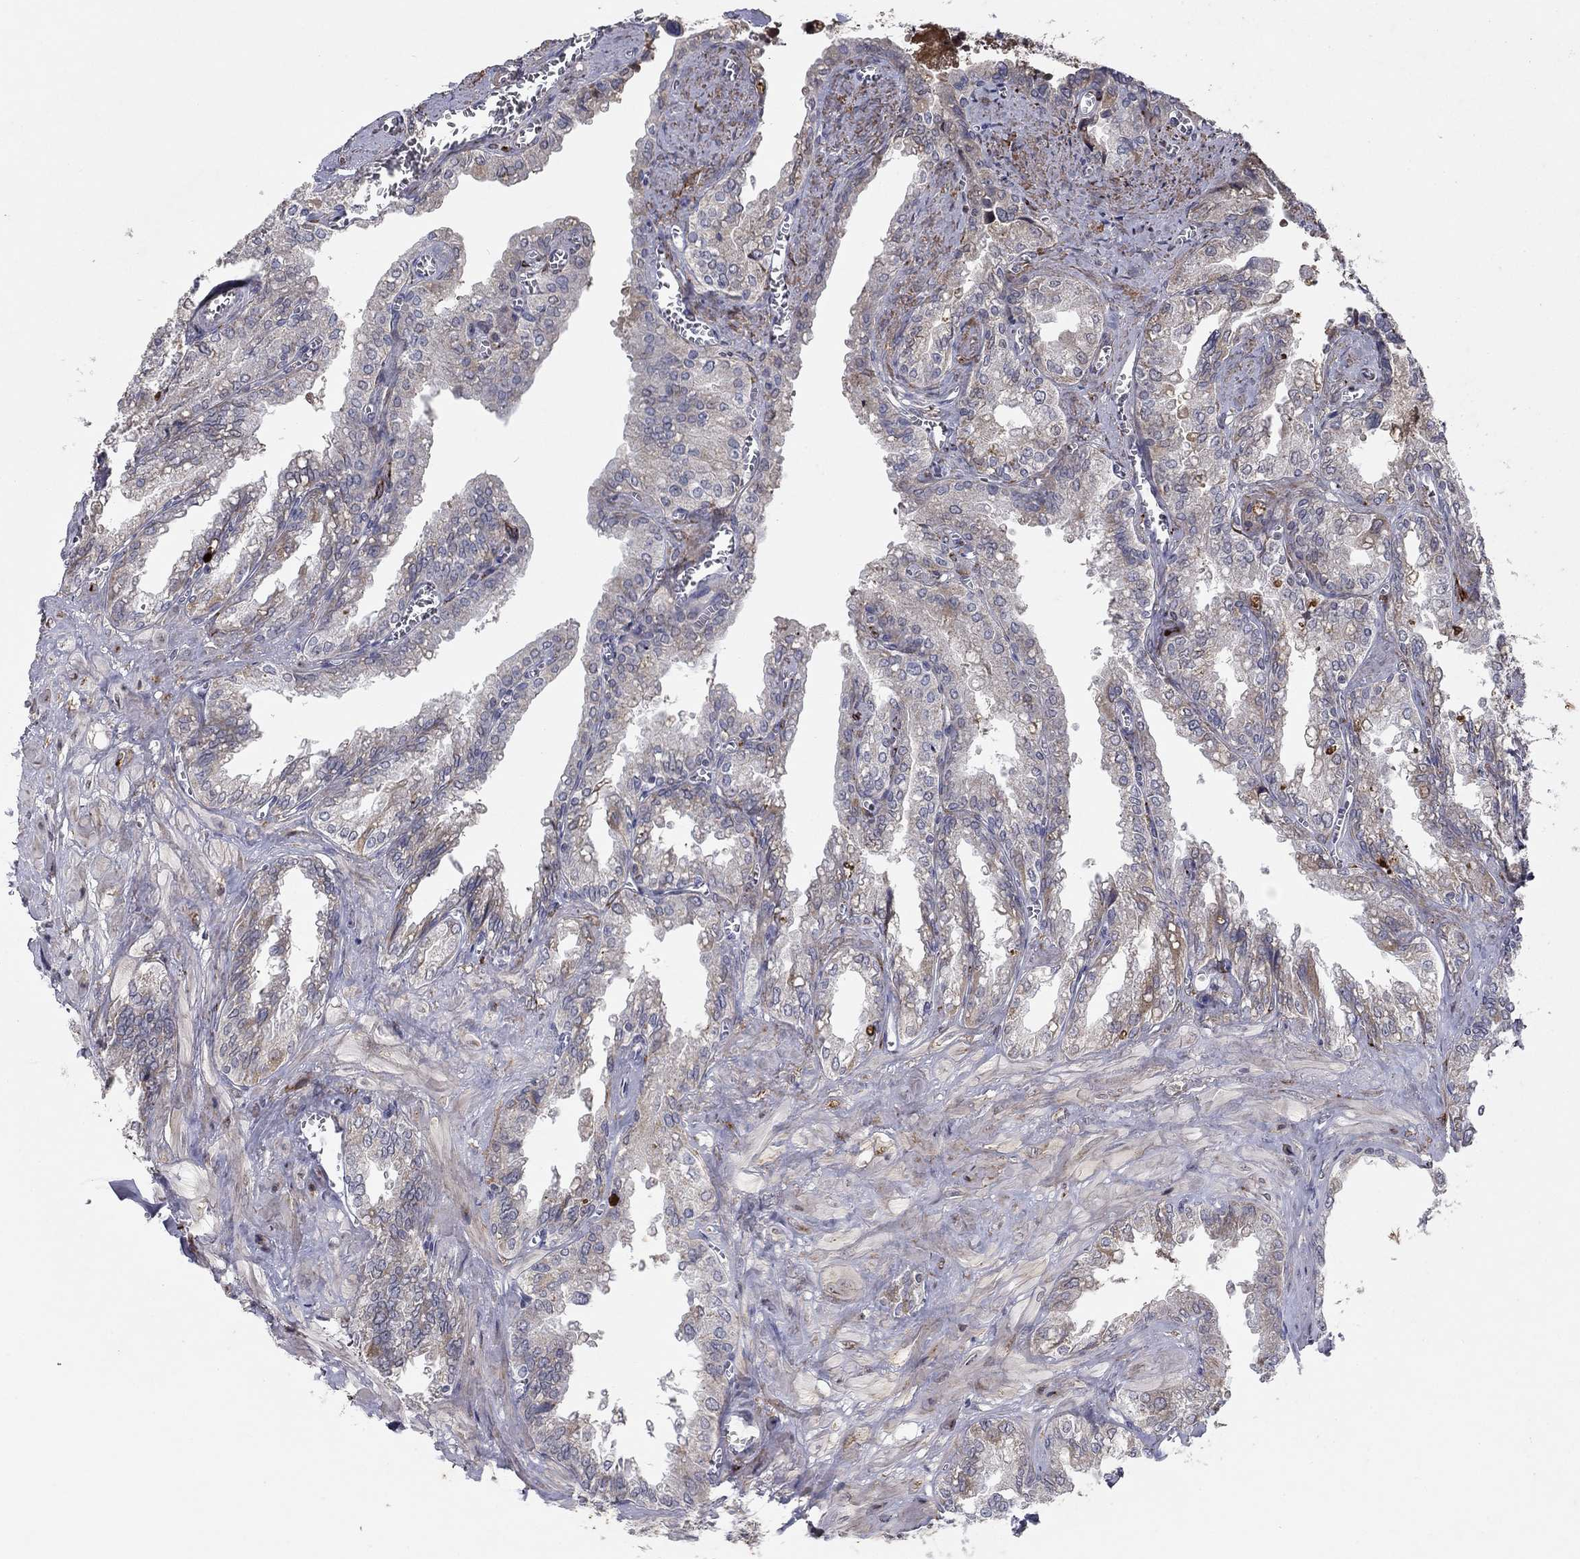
{"staining": {"intensity": "negative", "quantity": "none", "location": "none"}, "tissue": "seminal vesicle", "cell_type": "Glandular cells", "image_type": "normal", "snomed": [{"axis": "morphology", "description": "Normal tissue, NOS"}, {"axis": "topography", "description": "Seminal veicle"}], "caption": "This is an immunohistochemistry (IHC) photomicrograph of unremarkable human seminal vesicle. There is no staining in glandular cells.", "gene": "PTGDS", "patient": {"sex": "male", "age": 67}}